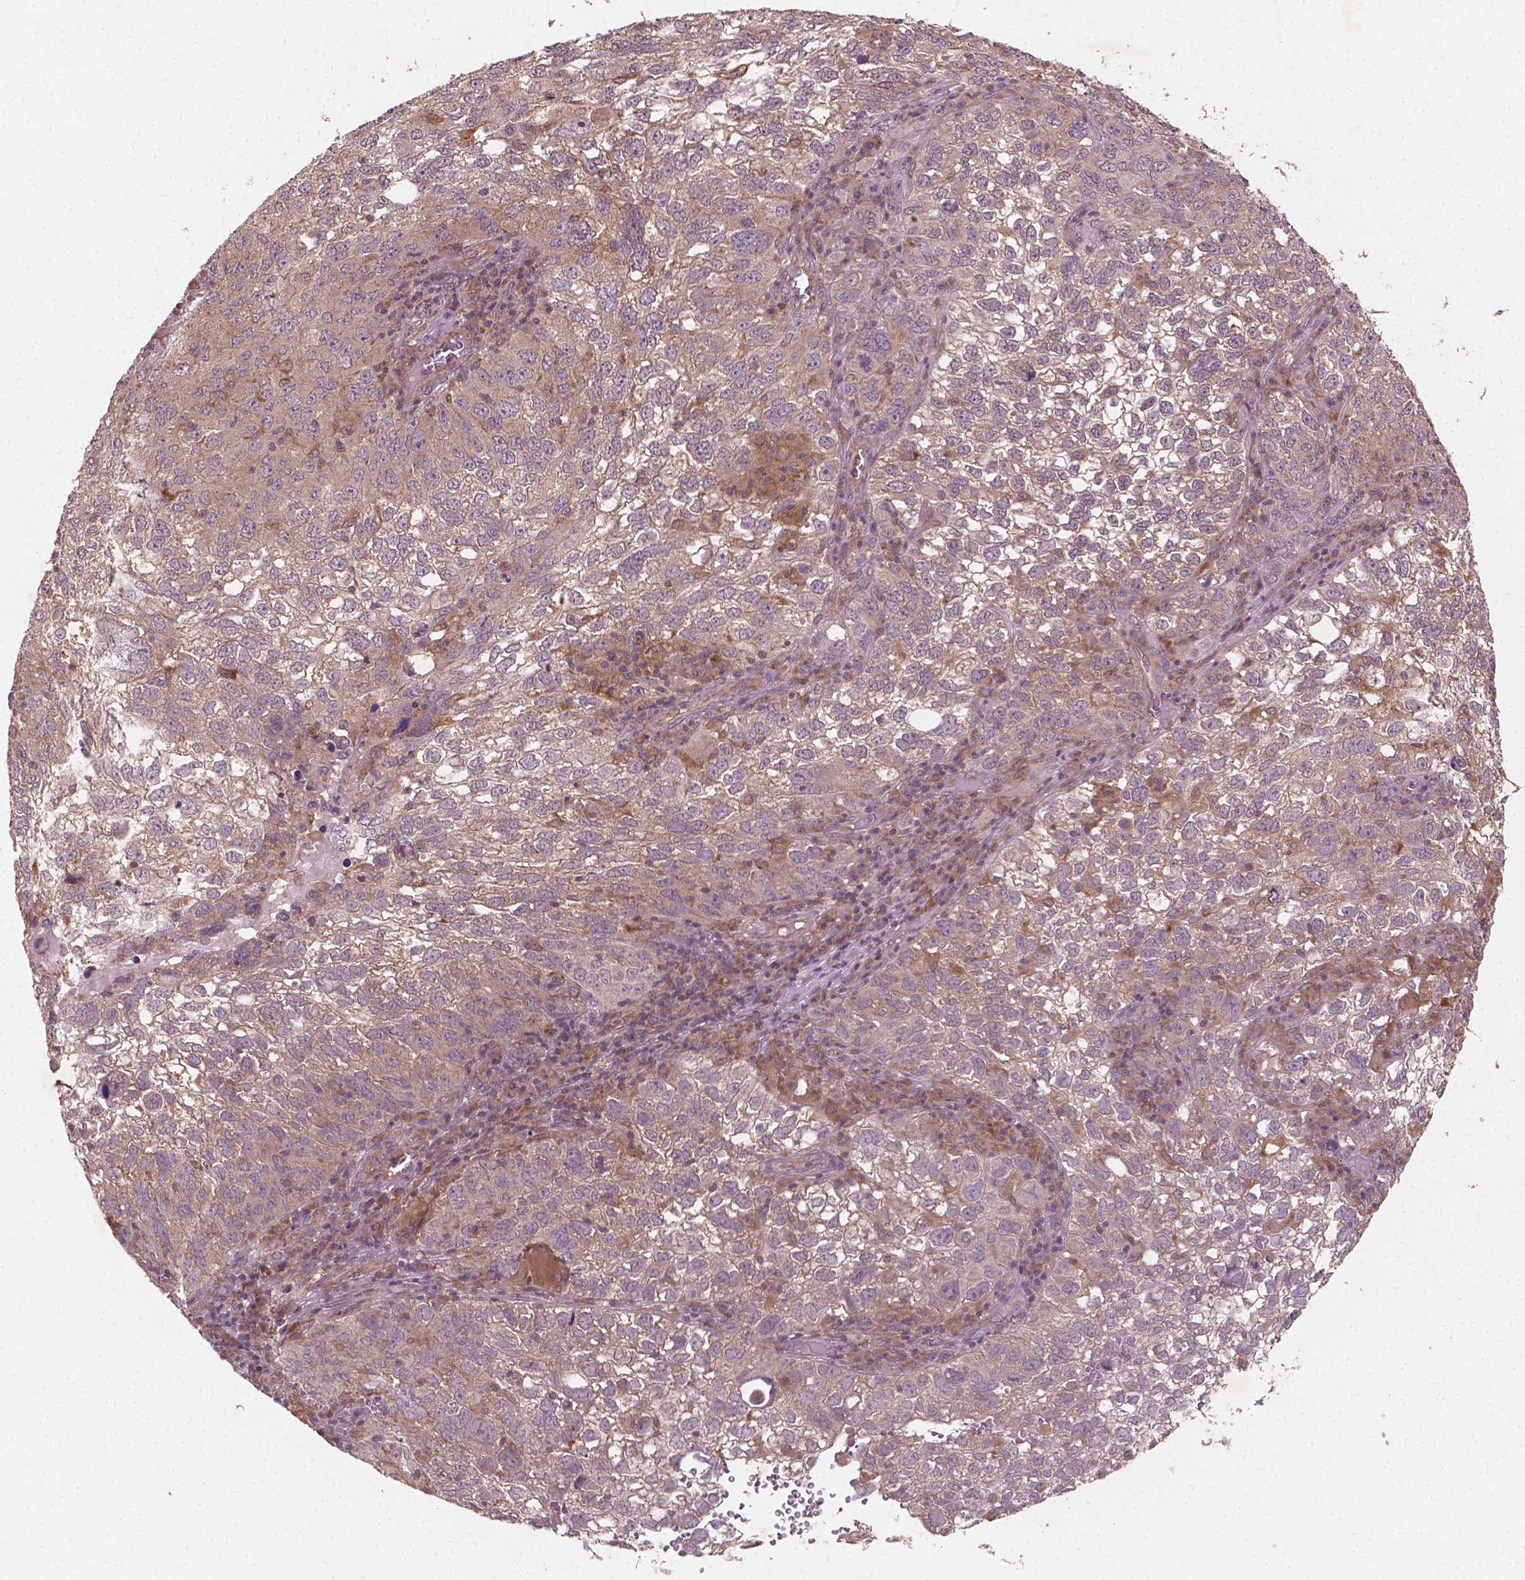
{"staining": {"intensity": "weak", "quantity": ">75%", "location": "cytoplasmic/membranous"}, "tissue": "cervical cancer", "cell_type": "Tumor cells", "image_type": "cancer", "snomed": [{"axis": "morphology", "description": "Squamous cell carcinoma, NOS"}, {"axis": "topography", "description": "Cervix"}], "caption": "Cervical squamous cell carcinoma was stained to show a protein in brown. There is low levels of weak cytoplasmic/membranous staining in about >75% of tumor cells.", "gene": "CYFIP2", "patient": {"sex": "female", "age": 55}}